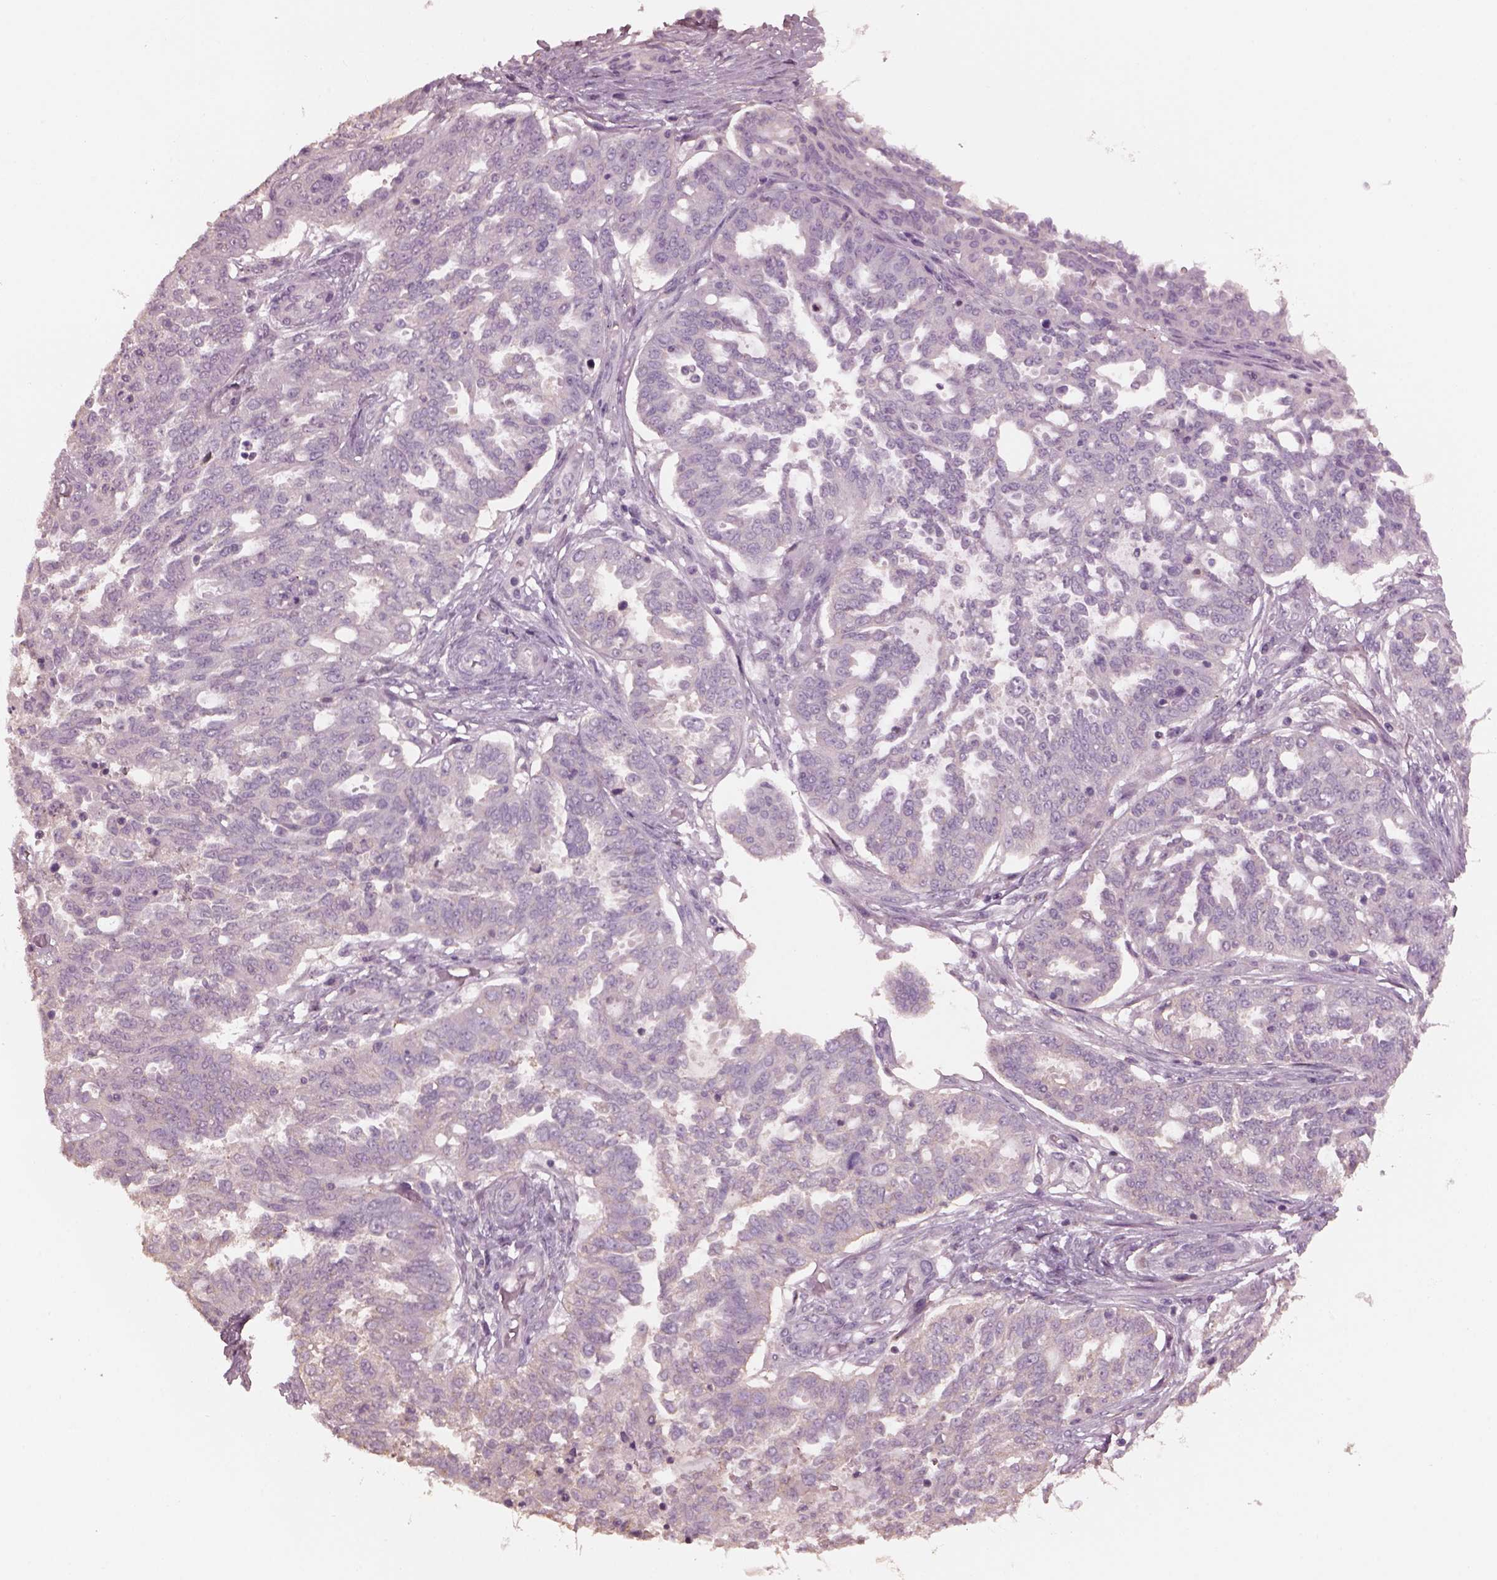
{"staining": {"intensity": "negative", "quantity": "none", "location": "none"}, "tissue": "ovarian cancer", "cell_type": "Tumor cells", "image_type": "cancer", "snomed": [{"axis": "morphology", "description": "Cystadenocarcinoma, serous, NOS"}, {"axis": "topography", "description": "Ovary"}], "caption": "Ovarian cancer (serous cystadenocarcinoma) was stained to show a protein in brown. There is no significant positivity in tumor cells.", "gene": "SRI", "patient": {"sex": "female", "age": 67}}